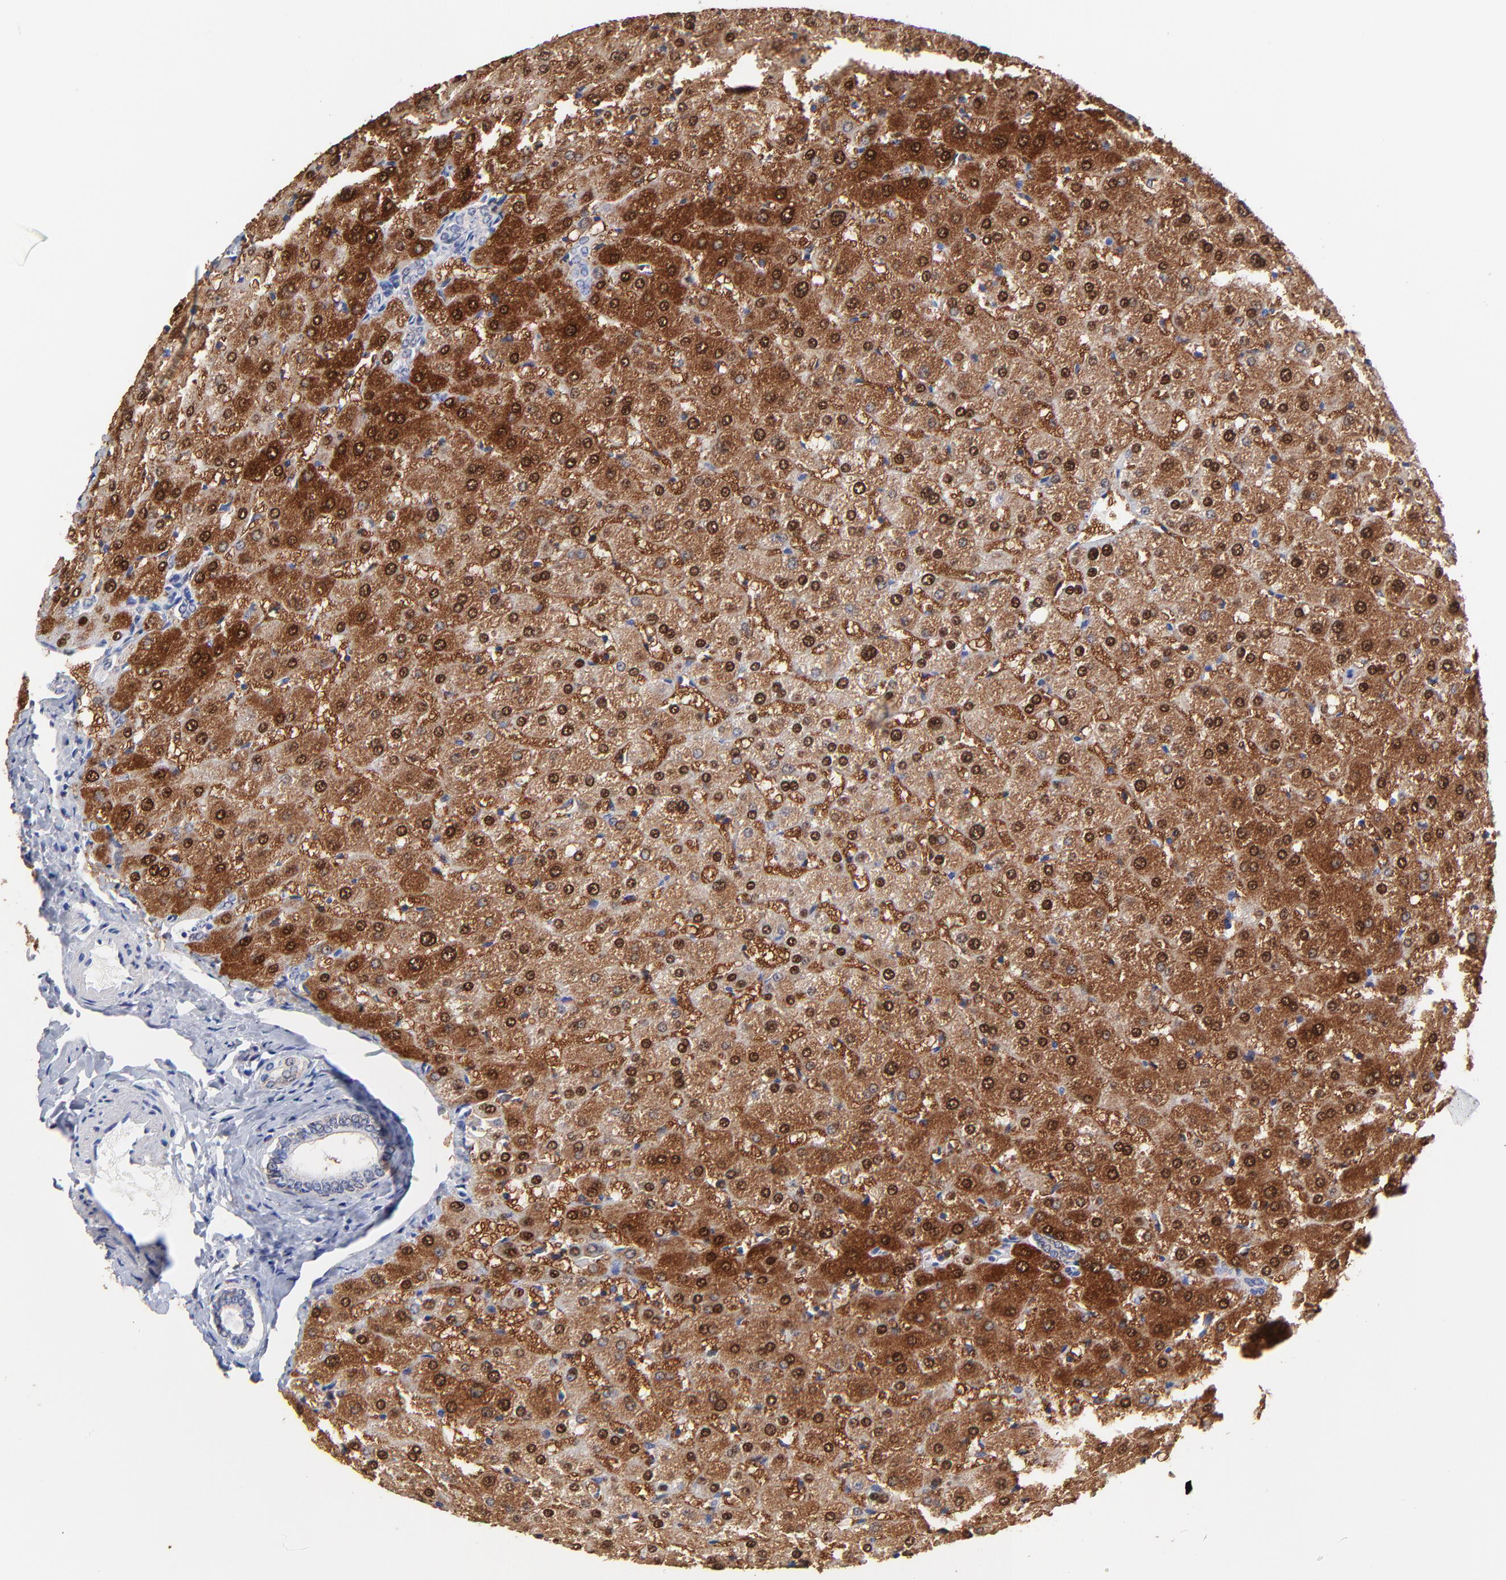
{"staining": {"intensity": "strong", "quantity": ">75%", "location": "cytoplasmic/membranous"}, "tissue": "liver", "cell_type": "Cholangiocytes", "image_type": "normal", "snomed": [{"axis": "morphology", "description": "Normal tissue, NOS"}, {"axis": "morphology", "description": "Fibrosis, NOS"}, {"axis": "topography", "description": "Liver"}], "caption": "Protein staining of unremarkable liver shows strong cytoplasmic/membranous expression in about >75% of cholangiocytes. The protein of interest is stained brown, and the nuclei are stained in blue (DAB IHC with brightfield microscopy, high magnification).", "gene": "ASL", "patient": {"sex": "female", "age": 29}}